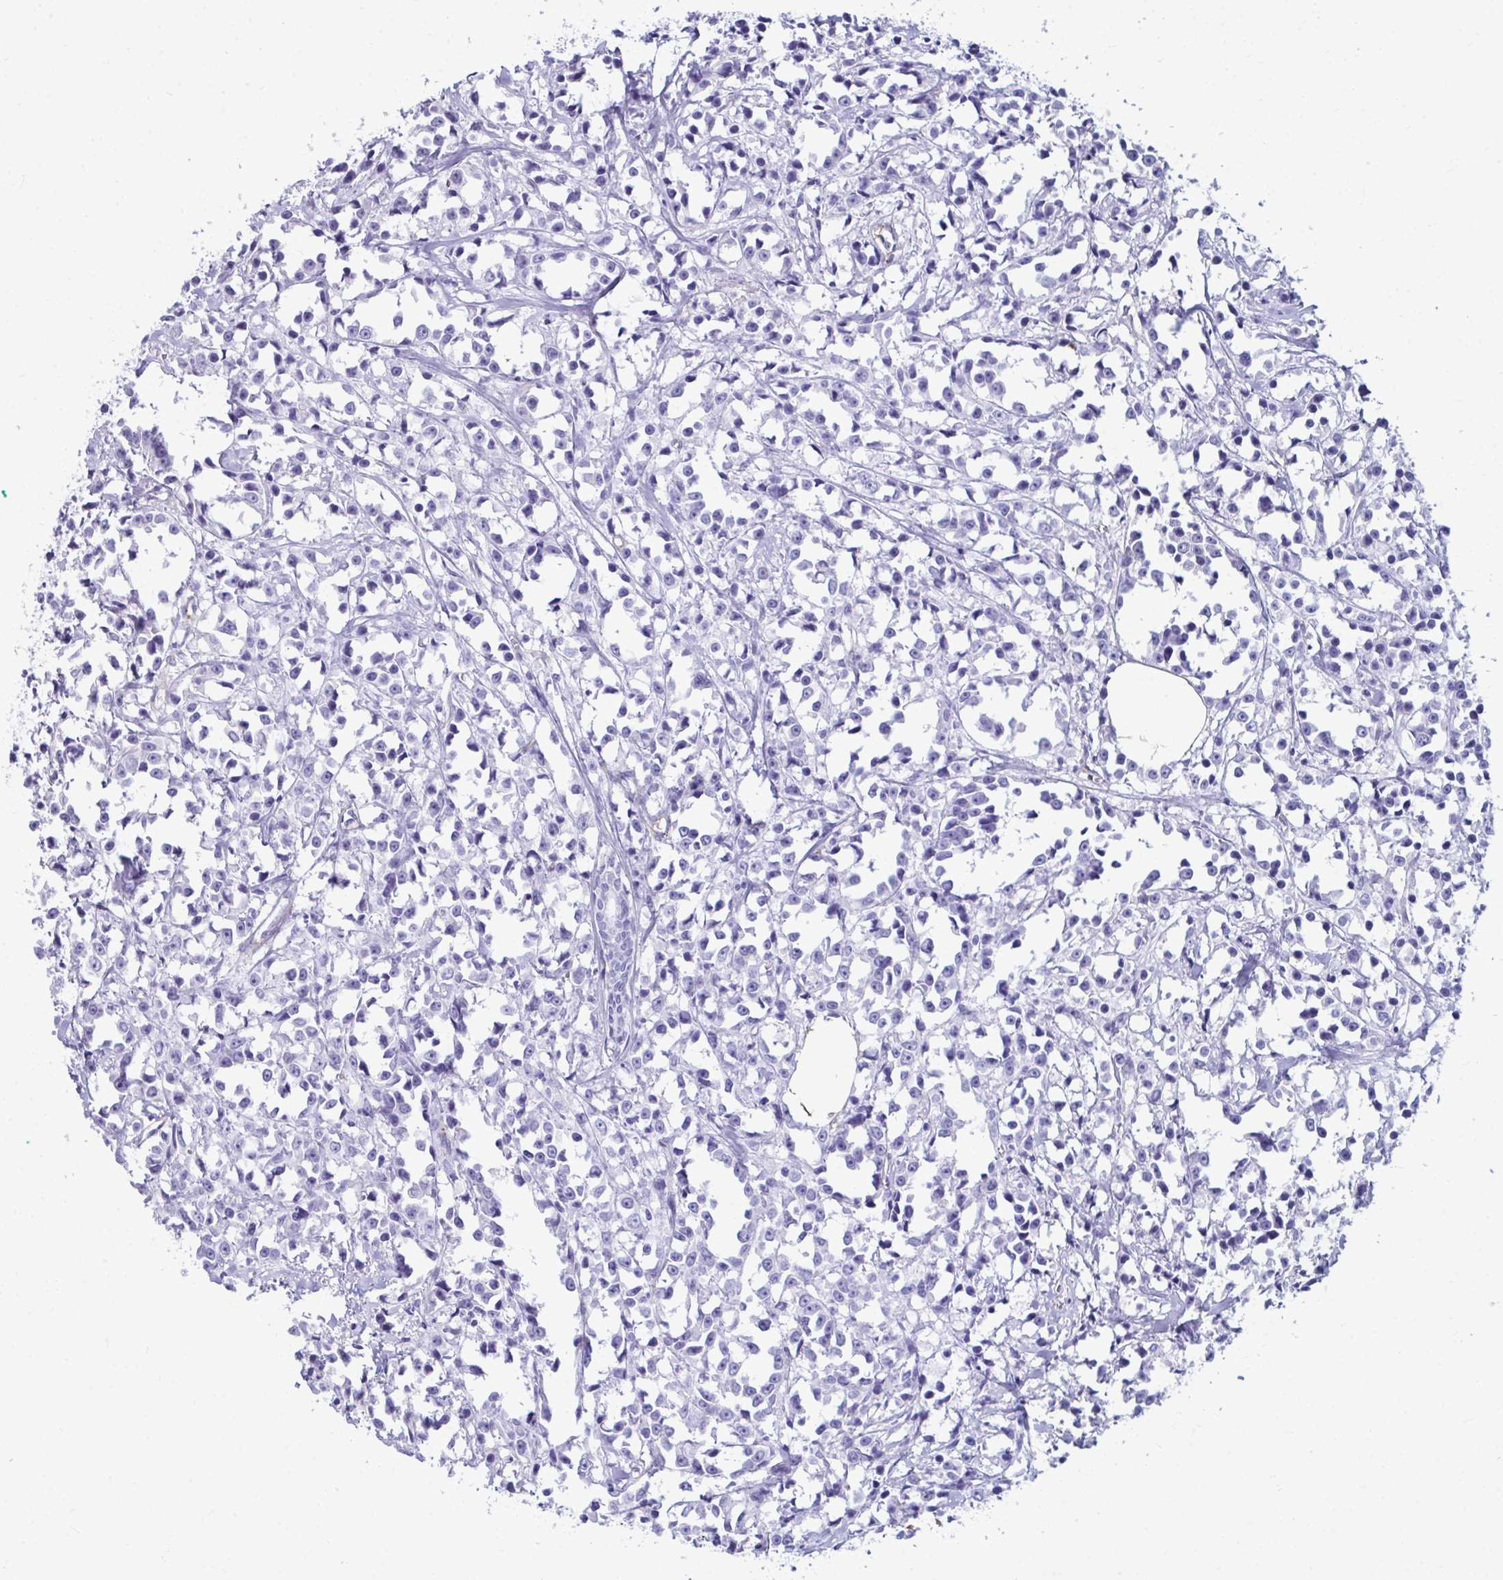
{"staining": {"intensity": "negative", "quantity": "none", "location": "none"}, "tissue": "breast cancer", "cell_type": "Tumor cells", "image_type": "cancer", "snomed": [{"axis": "morphology", "description": "Duct carcinoma"}, {"axis": "topography", "description": "Breast"}], "caption": "Histopathology image shows no significant protein staining in tumor cells of breast invasive ductal carcinoma. (Stains: DAB immunohistochemistry (IHC) with hematoxylin counter stain, Microscopy: brightfield microscopy at high magnification).", "gene": "UBL3", "patient": {"sex": "female", "age": 80}}